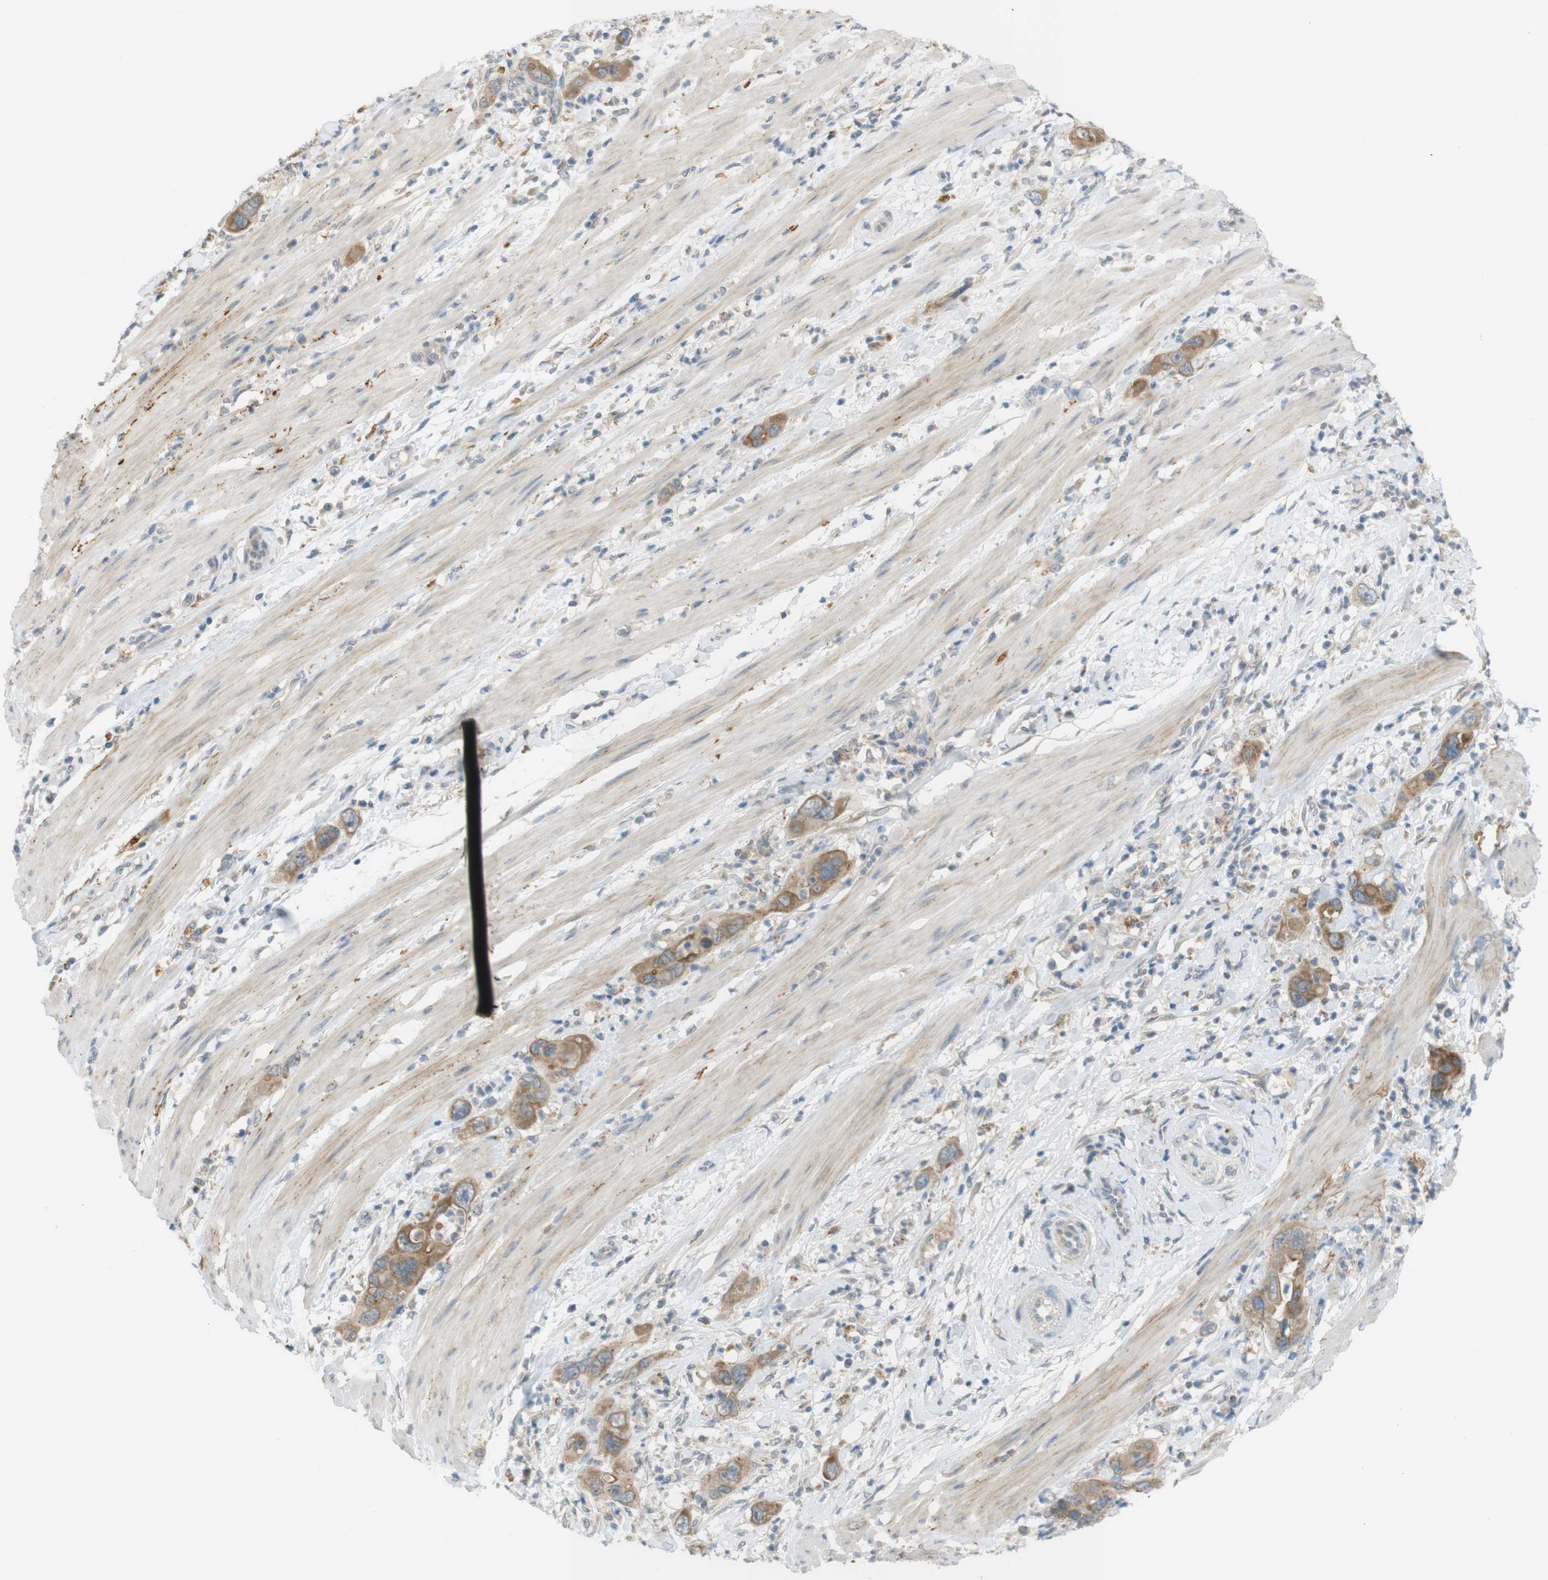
{"staining": {"intensity": "moderate", "quantity": ">75%", "location": "cytoplasmic/membranous"}, "tissue": "pancreatic cancer", "cell_type": "Tumor cells", "image_type": "cancer", "snomed": [{"axis": "morphology", "description": "Adenocarcinoma, NOS"}, {"axis": "topography", "description": "Pancreas"}], "caption": "High-magnification brightfield microscopy of pancreatic adenocarcinoma stained with DAB (brown) and counterstained with hematoxylin (blue). tumor cells exhibit moderate cytoplasmic/membranous expression is appreciated in about>75% of cells. The protein of interest is shown in brown color, while the nuclei are stained blue.", "gene": "UGT8", "patient": {"sex": "female", "age": 71}}